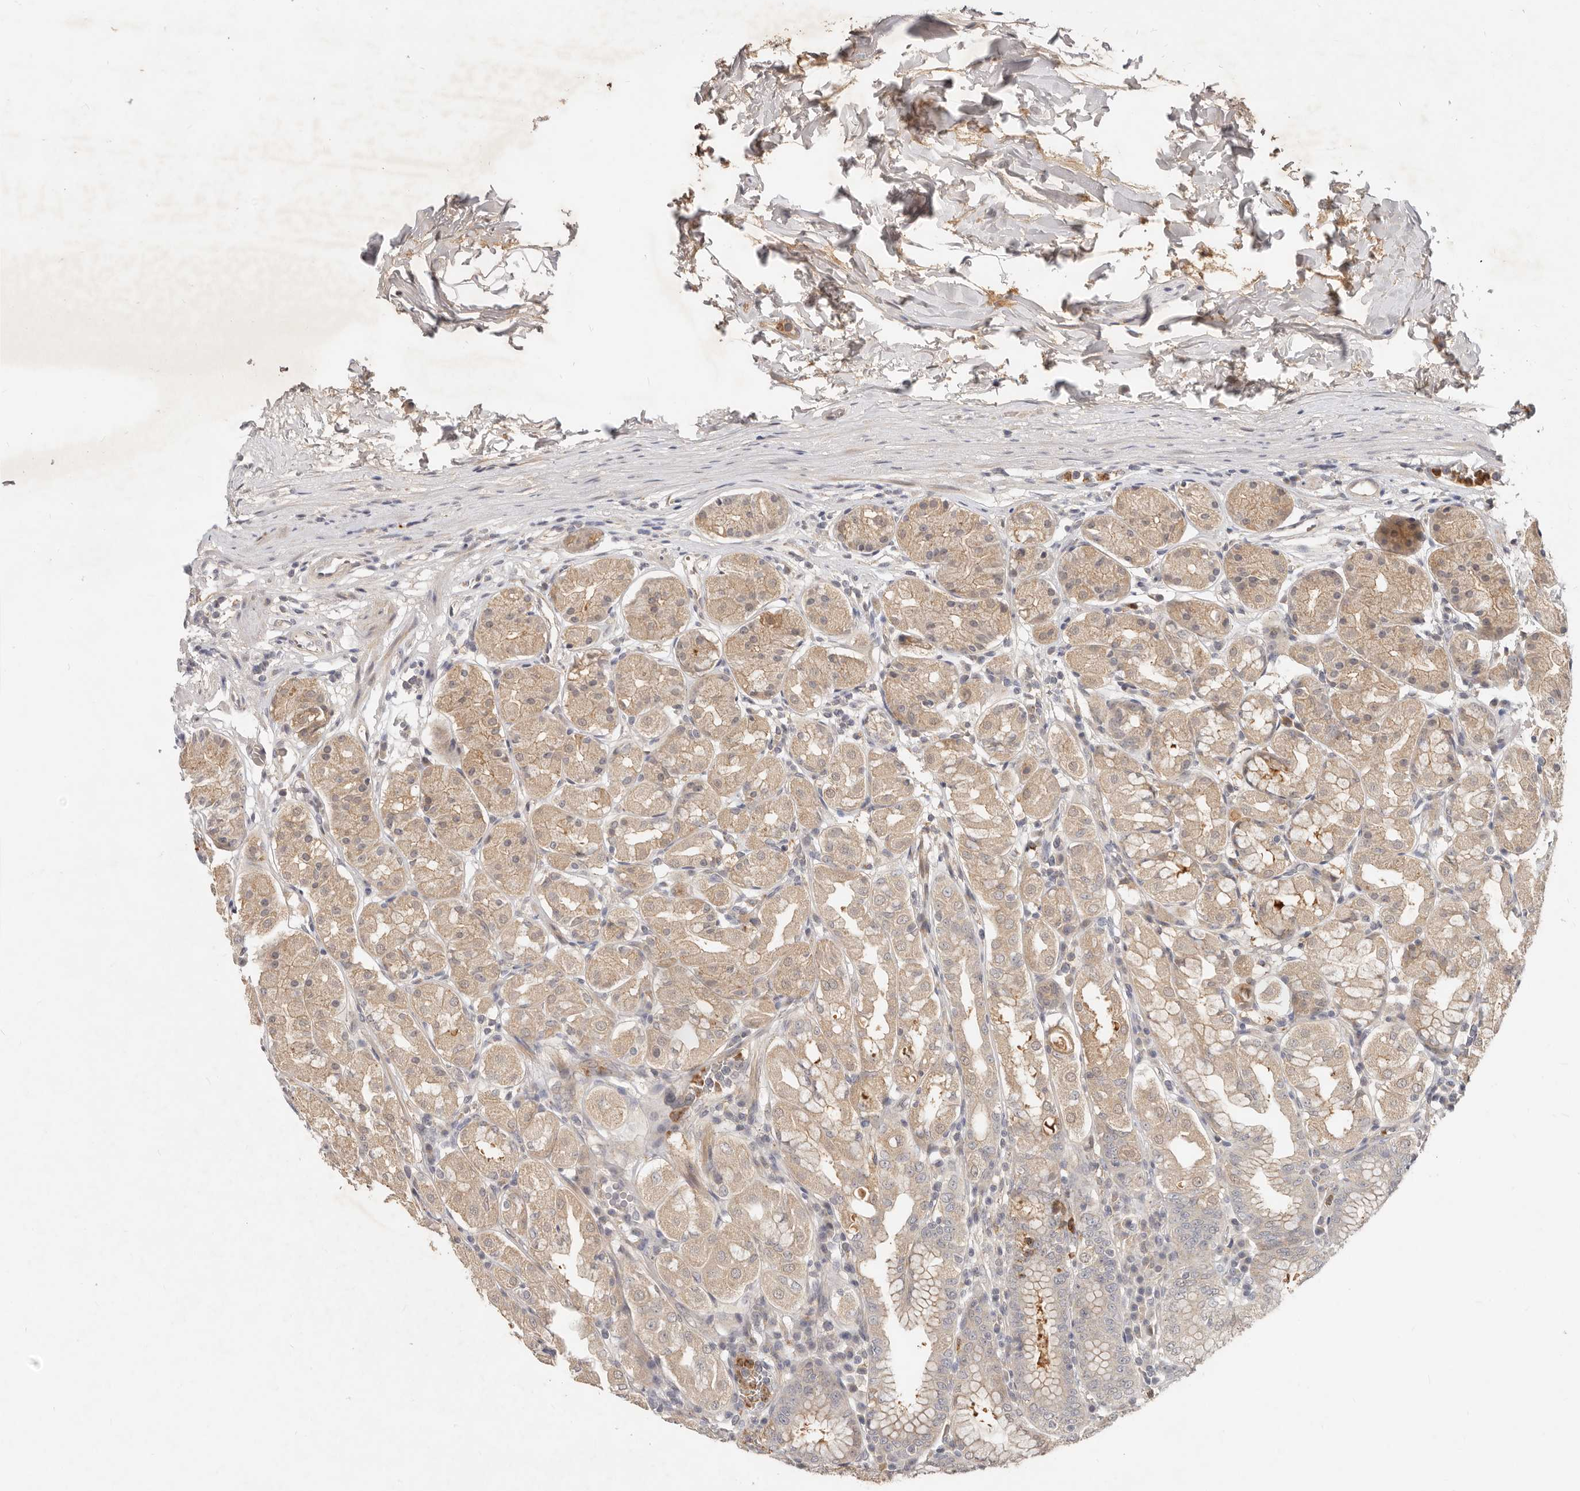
{"staining": {"intensity": "weak", "quantity": ">75%", "location": "cytoplasmic/membranous"}, "tissue": "stomach", "cell_type": "Glandular cells", "image_type": "normal", "snomed": [{"axis": "morphology", "description": "Normal tissue, NOS"}, {"axis": "topography", "description": "Stomach"}, {"axis": "topography", "description": "Stomach, lower"}], "caption": "Immunohistochemistry micrograph of normal stomach: human stomach stained using immunohistochemistry (IHC) demonstrates low levels of weak protein expression localized specifically in the cytoplasmic/membranous of glandular cells, appearing as a cytoplasmic/membranous brown color.", "gene": "USP49", "patient": {"sex": "female", "age": 56}}